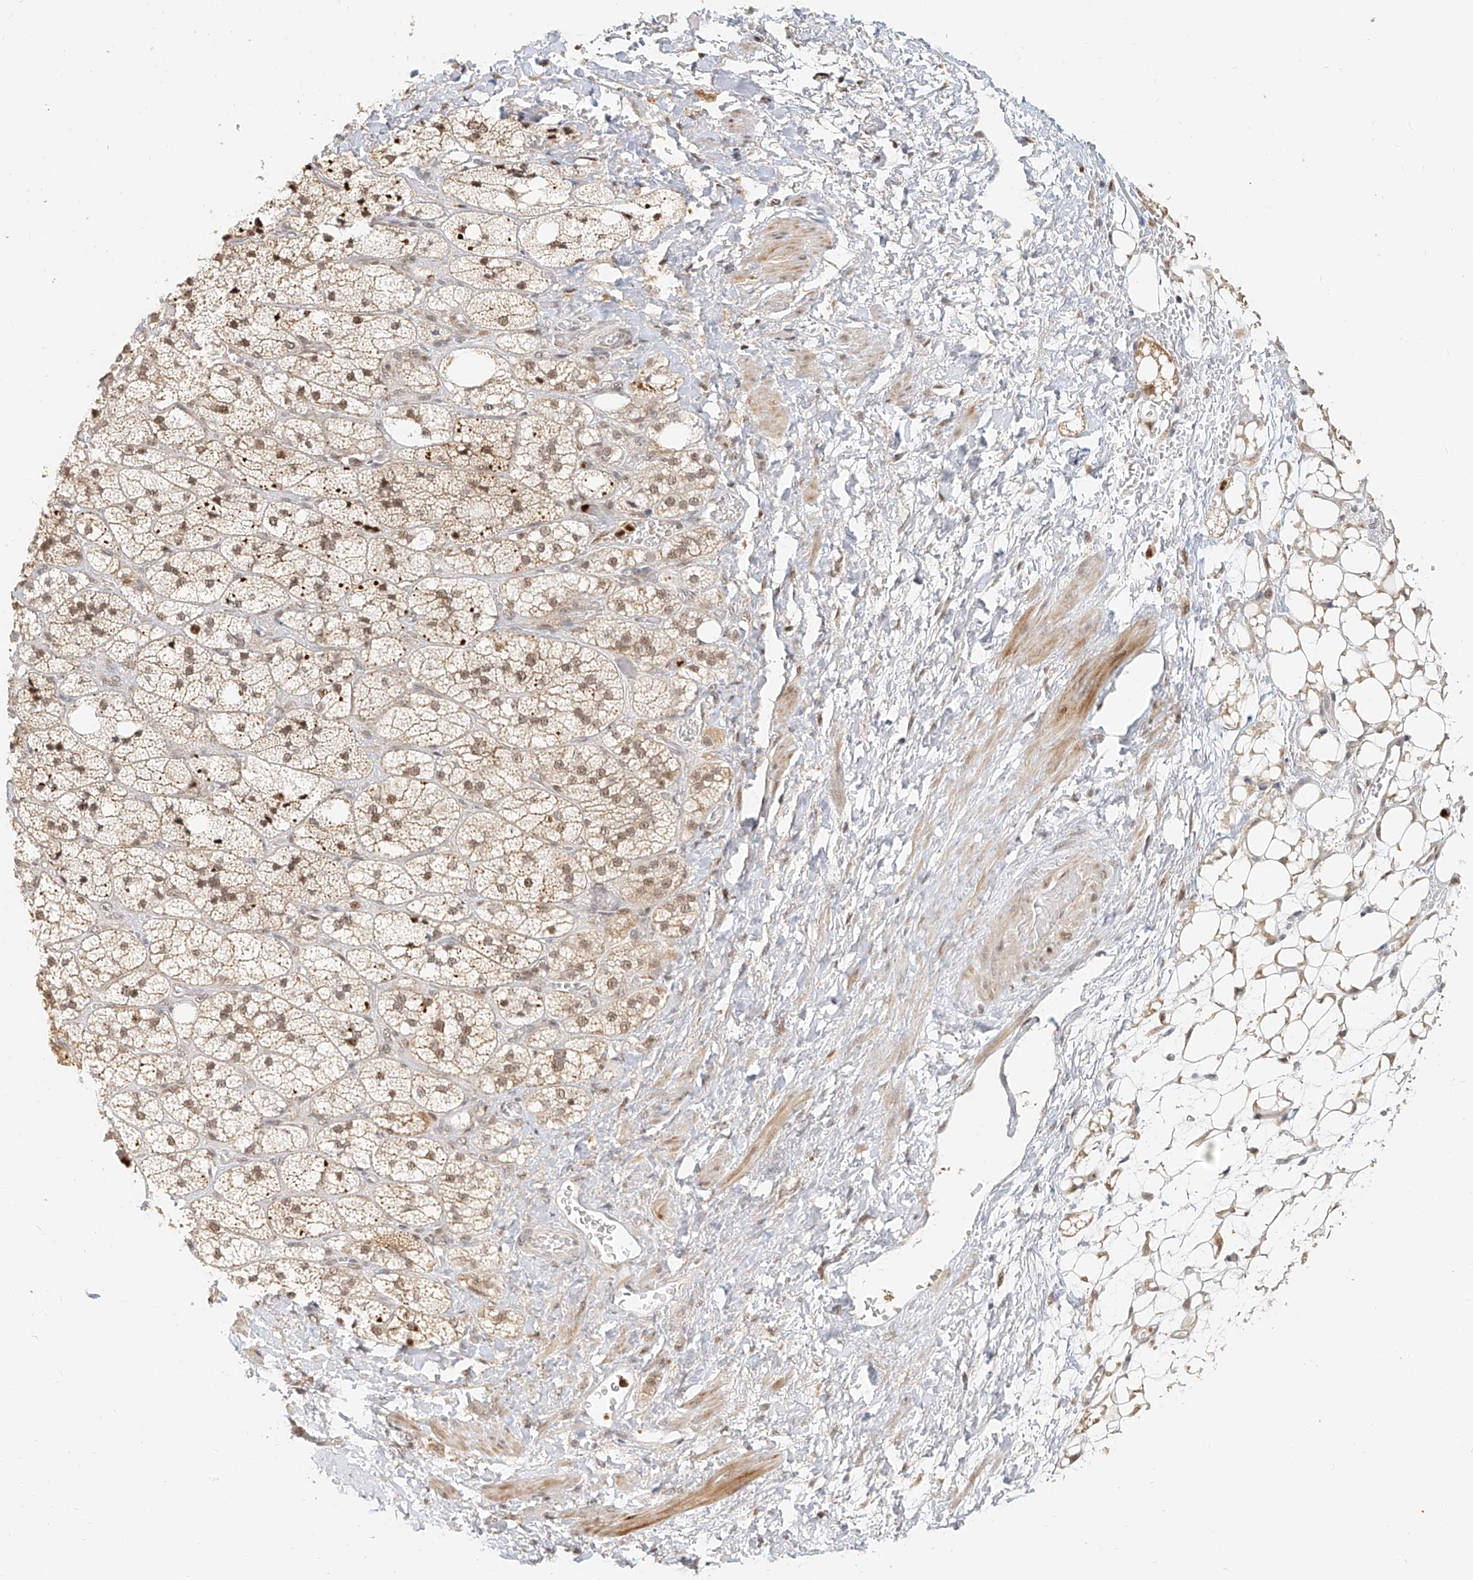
{"staining": {"intensity": "strong", "quantity": "25%-75%", "location": "cytoplasmic/membranous,nuclear"}, "tissue": "adrenal gland", "cell_type": "Glandular cells", "image_type": "normal", "snomed": [{"axis": "morphology", "description": "Normal tissue, NOS"}, {"axis": "topography", "description": "Adrenal gland"}], "caption": "High-power microscopy captured an immunohistochemistry photomicrograph of benign adrenal gland, revealing strong cytoplasmic/membranous,nuclear staining in approximately 25%-75% of glandular cells.", "gene": "CXorf58", "patient": {"sex": "male", "age": 61}}